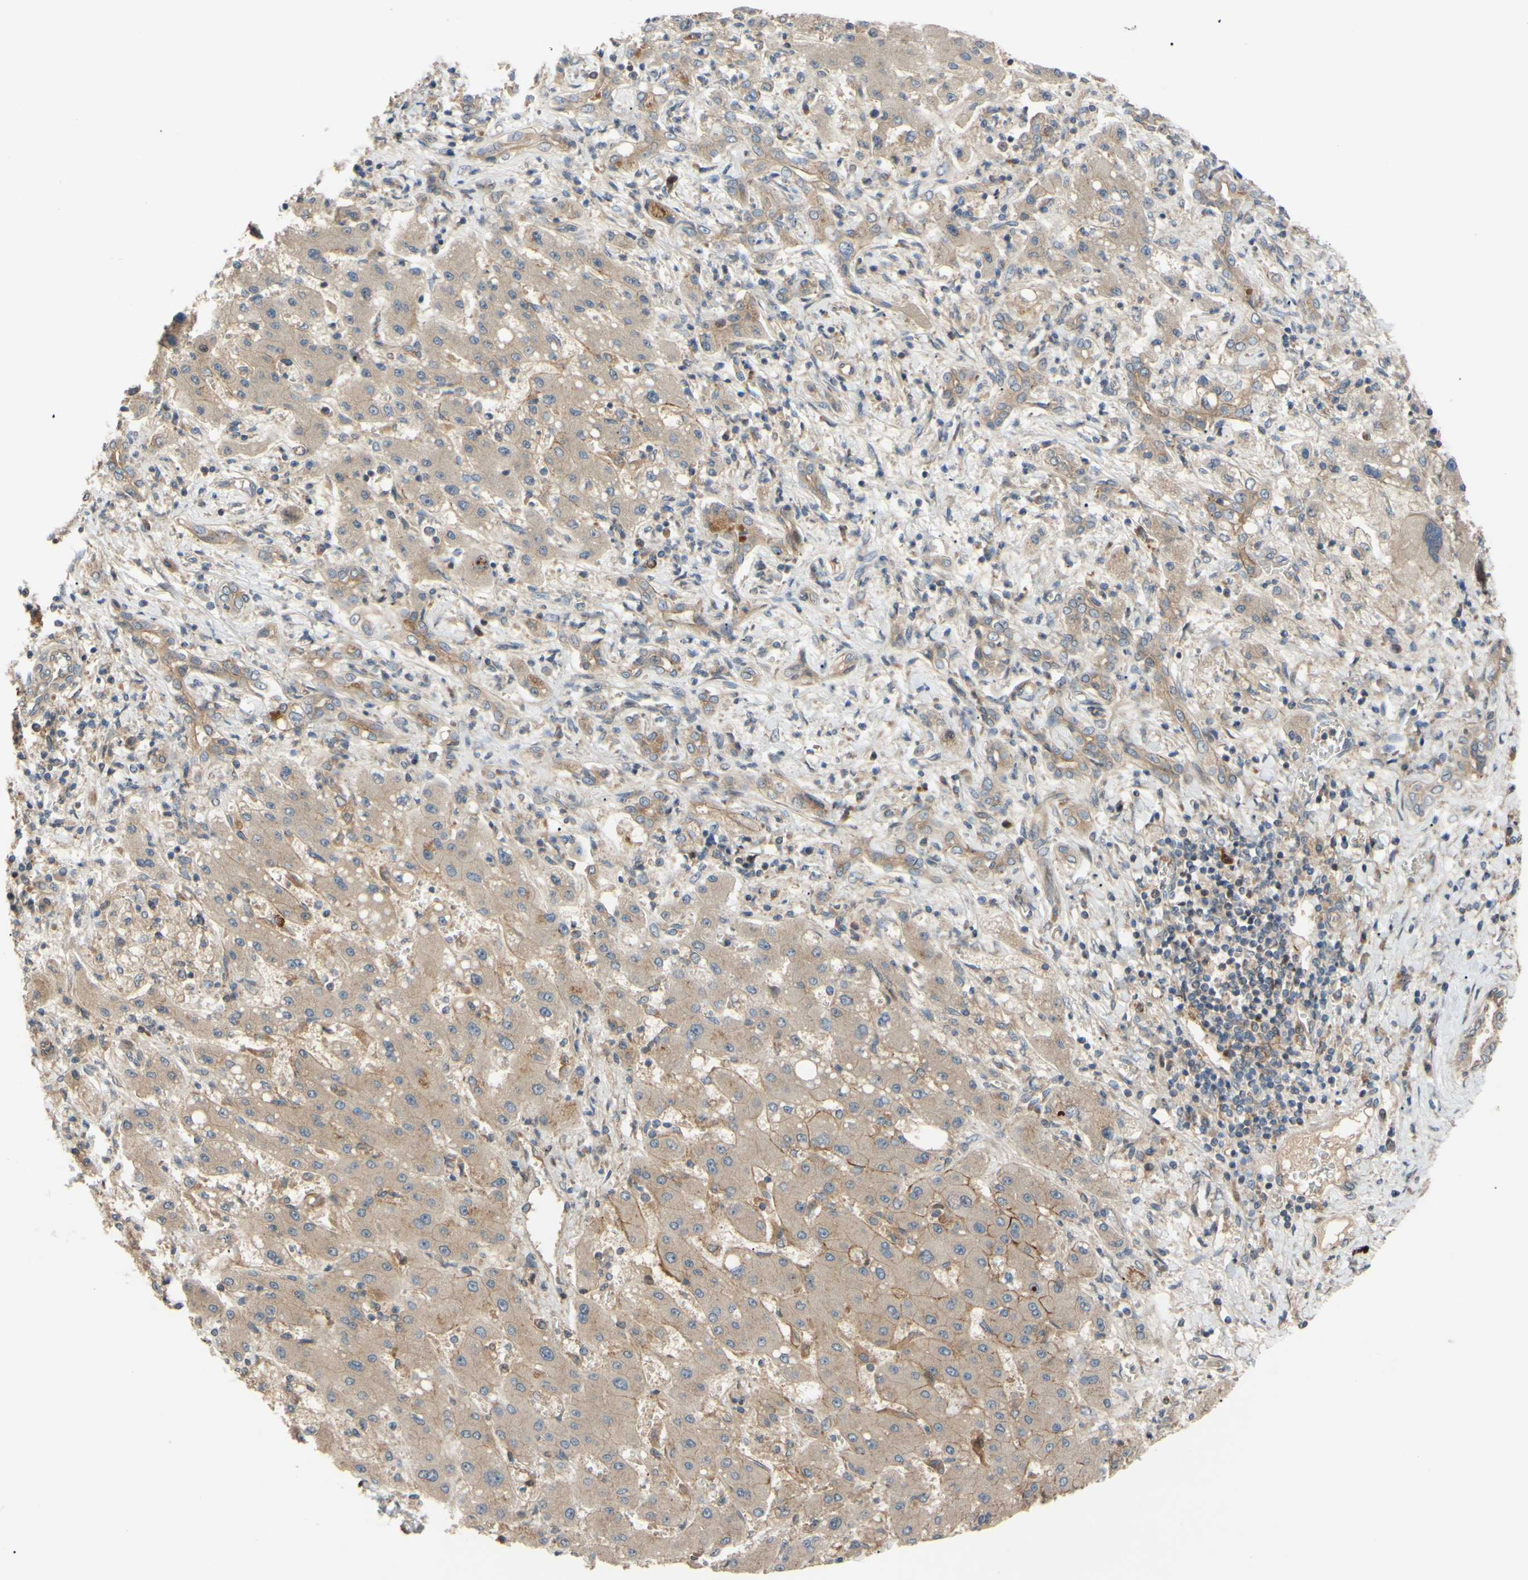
{"staining": {"intensity": "weak", "quantity": ">75%", "location": "cytoplasmic/membranous"}, "tissue": "liver cancer", "cell_type": "Tumor cells", "image_type": "cancer", "snomed": [{"axis": "morphology", "description": "Cholangiocarcinoma"}, {"axis": "topography", "description": "Liver"}], "caption": "Brown immunohistochemical staining in human cholangiocarcinoma (liver) demonstrates weak cytoplasmic/membranous staining in approximately >75% of tumor cells. Ihc stains the protein of interest in brown and the nuclei are stained blue.", "gene": "SPTLC1", "patient": {"sex": "male", "age": 50}}